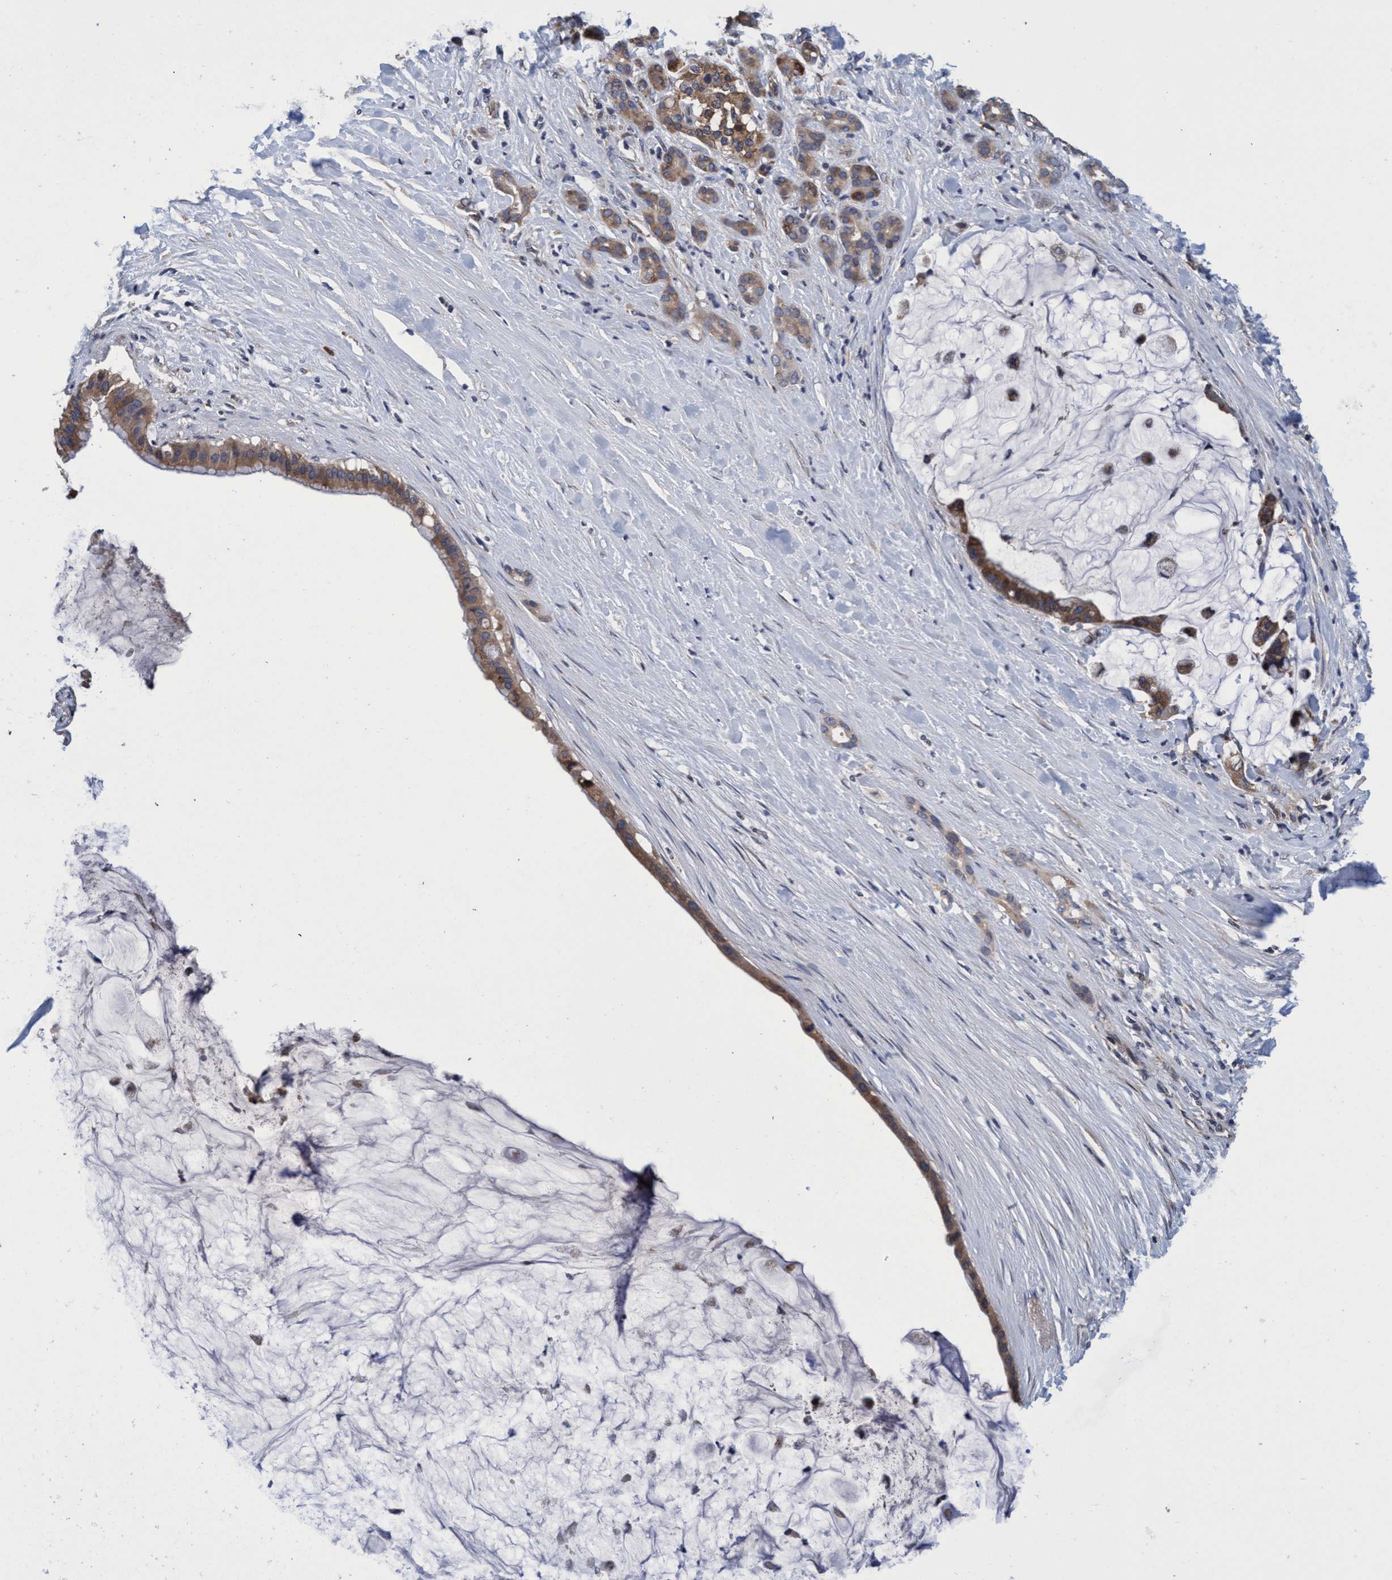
{"staining": {"intensity": "moderate", "quantity": ">75%", "location": "cytoplasmic/membranous"}, "tissue": "pancreatic cancer", "cell_type": "Tumor cells", "image_type": "cancer", "snomed": [{"axis": "morphology", "description": "Adenocarcinoma, NOS"}, {"axis": "topography", "description": "Pancreas"}], "caption": "This is a photomicrograph of immunohistochemistry (IHC) staining of pancreatic adenocarcinoma, which shows moderate expression in the cytoplasmic/membranous of tumor cells.", "gene": "CALCOCO2", "patient": {"sex": "male", "age": 41}}